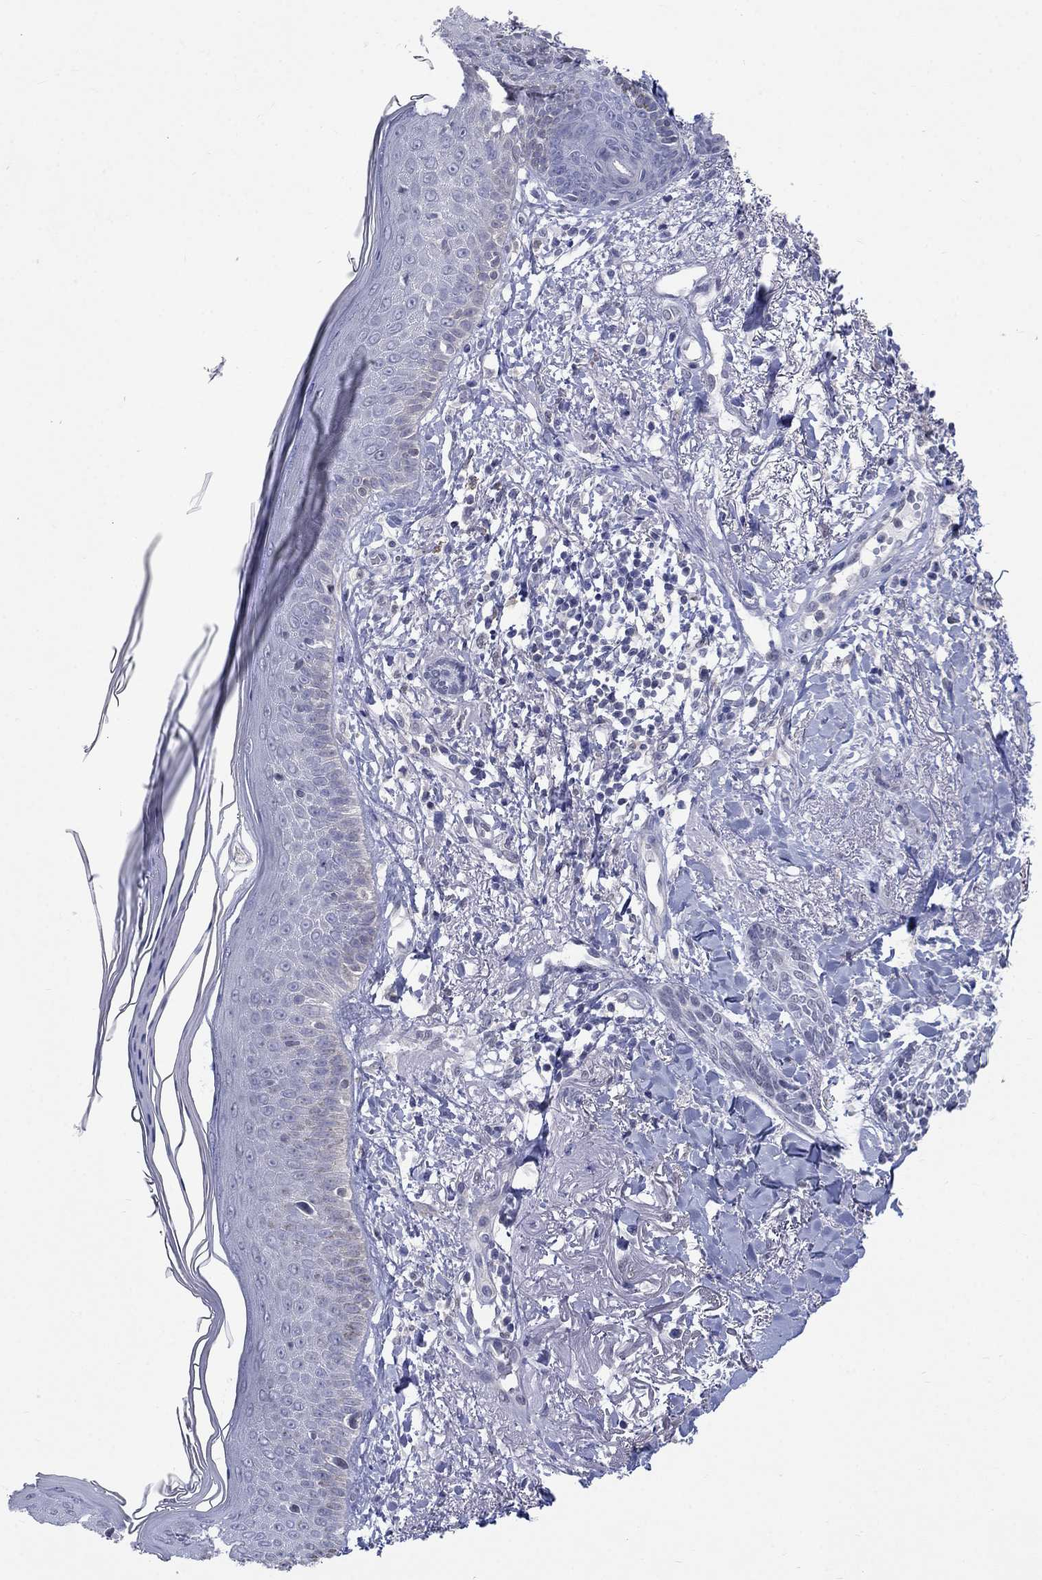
{"staining": {"intensity": "negative", "quantity": "none", "location": "none"}, "tissue": "skin cancer", "cell_type": "Tumor cells", "image_type": "cancer", "snomed": [{"axis": "morphology", "description": "Normal tissue, NOS"}, {"axis": "morphology", "description": "Basal cell carcinoma"}, {"axis": "topography", "description": "Skin"}], "caption": "High magnification brightfield microscopy of skin basal cell carcinoma stained with DAB (brown) and counterstained with hematoxylin (blue): tumor cells show no significant staining.", "gene": "EGFLAM", "patient": {"sex": "male", "age": 84}}